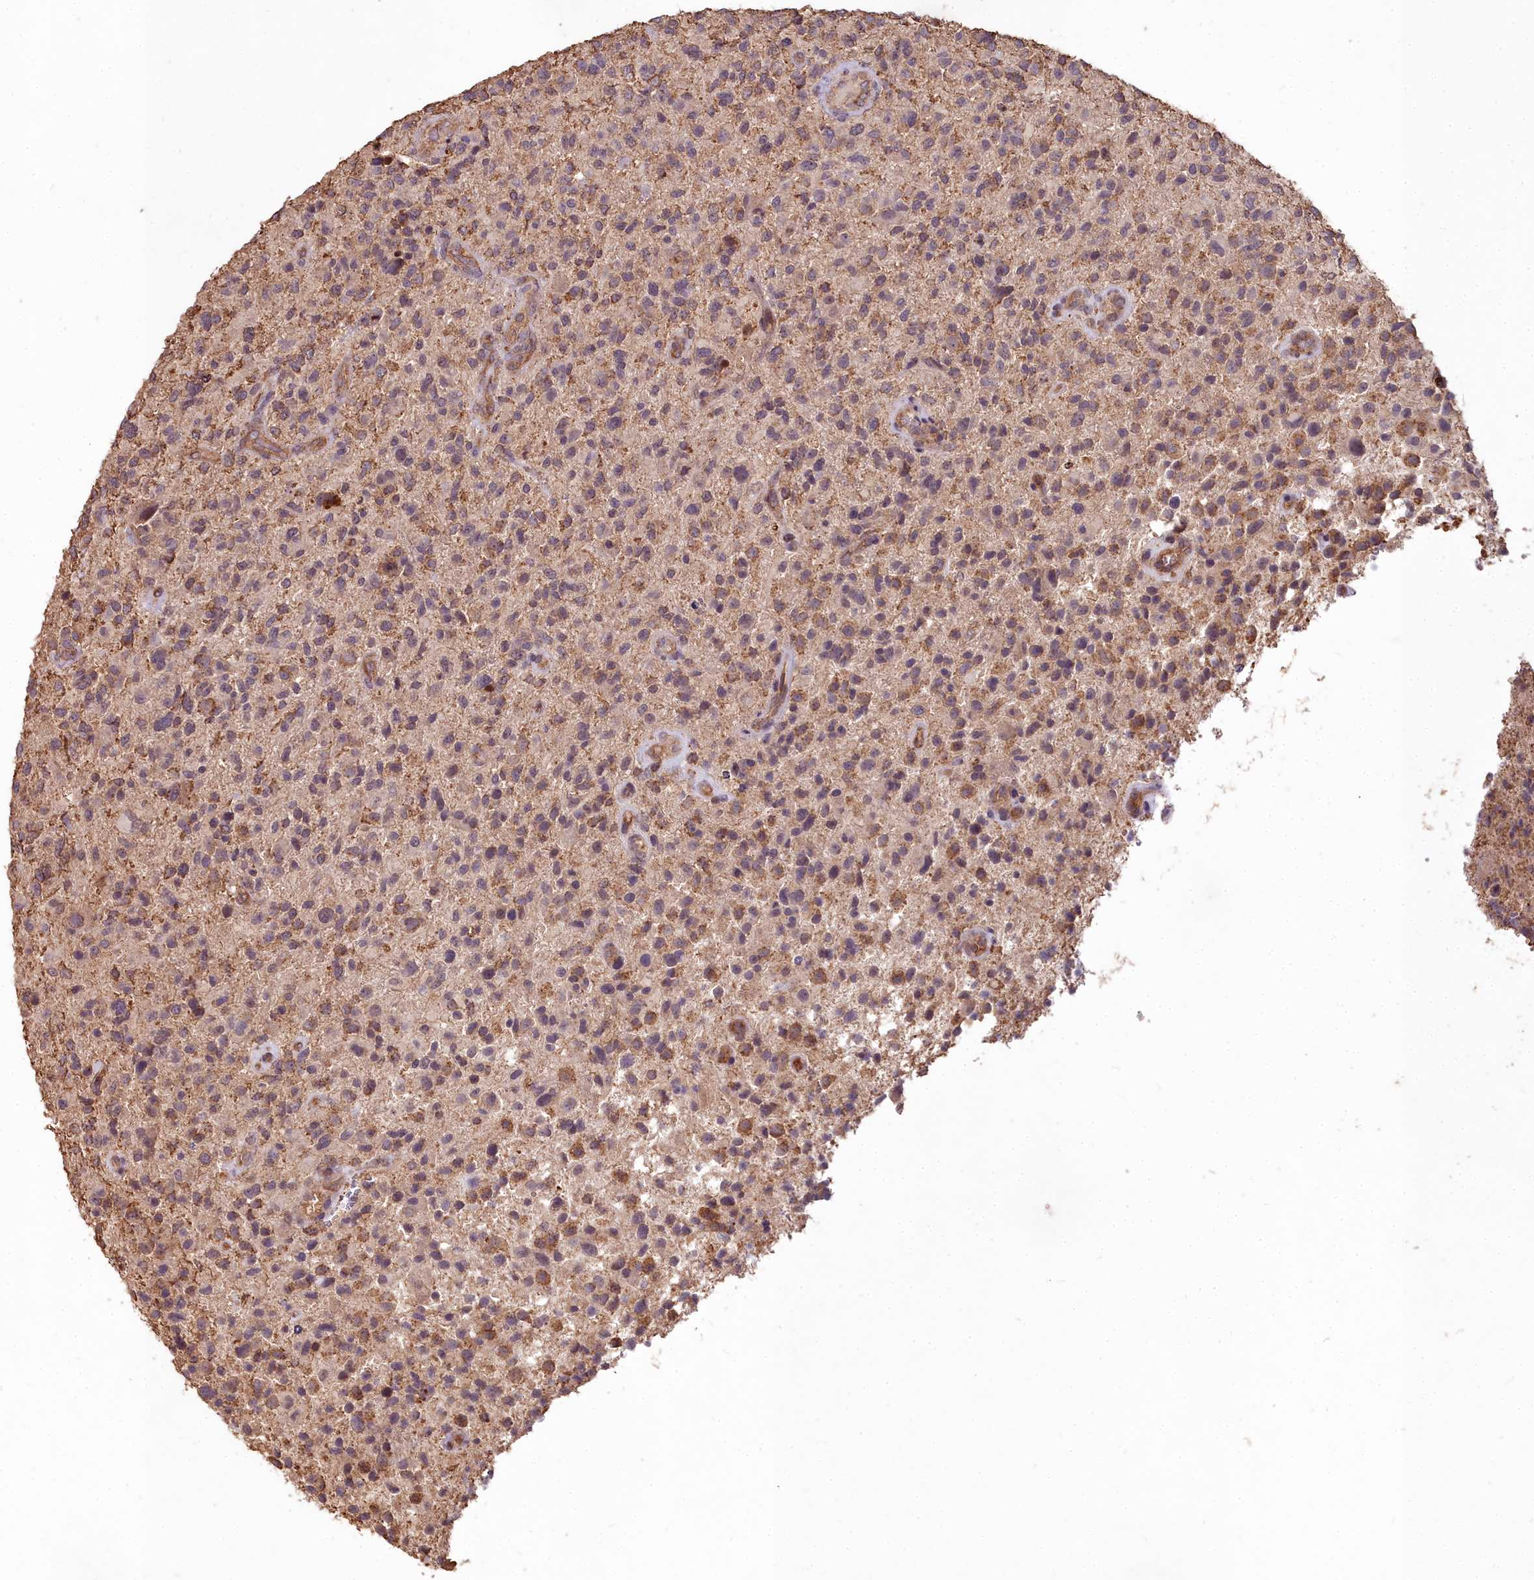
{"staining": {"intensity": "moderate", "quantity": "25%-75%", "location": "cytoplasmic/membranous"}, "tissue": "glioma", "cell_type": "Tumor cells", "image_type": "cancer", "snomed": [{"axis": "morphology", "description": "Glioma, malignant, High grade"}, {"axis": "topography", "description": "Brain"}], "caption": "This is a micrograph of immunohistochemistry staining of malignant high-grade glioma, which shows moderate positivity in the cytoplasmic/membranous of tumor cells.", "gene": "CEMIP2", "patient": {"sex": "male", "age": 47}}